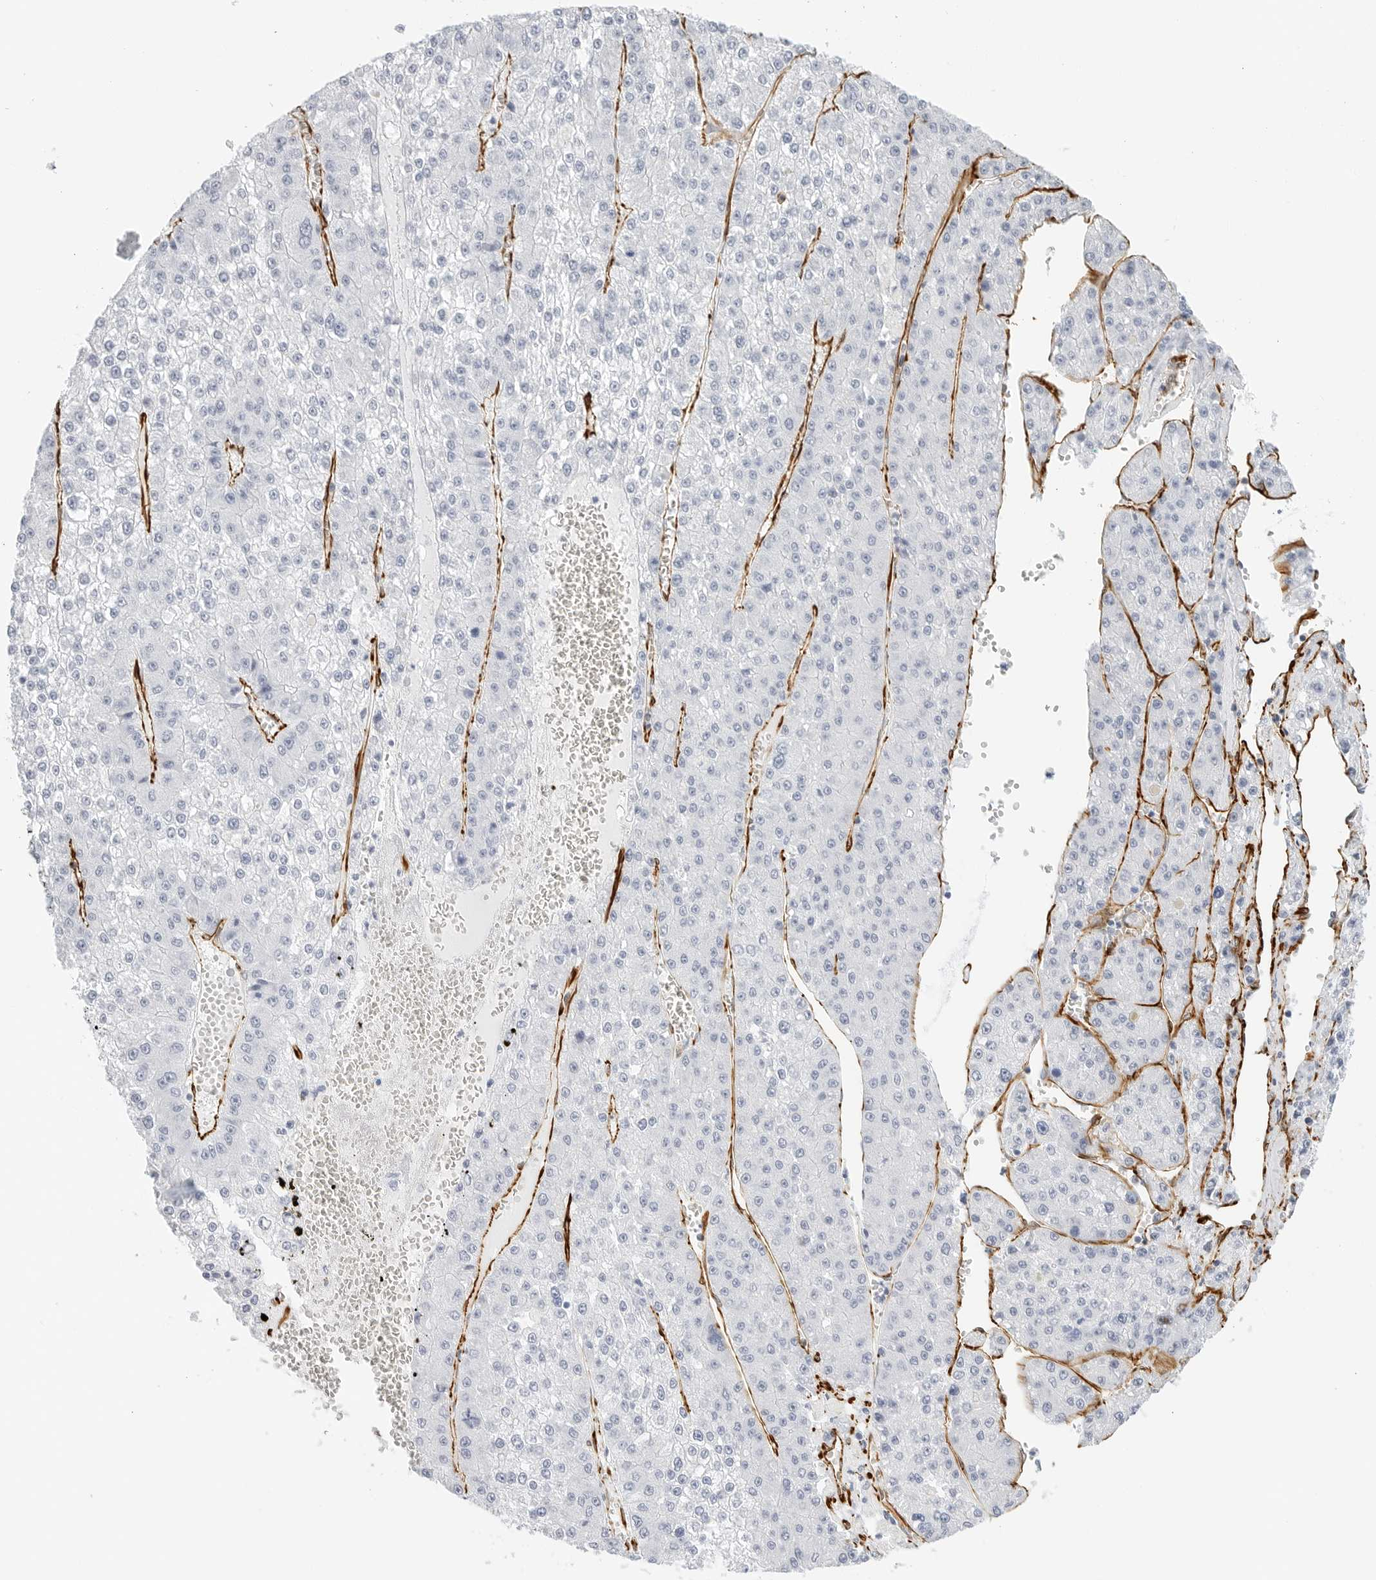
{"staining": {"intensity": "negative", "quantity": "none", "location": "none"}, "tissue": "liver cancer", "cell_type": "Tumor cells", "image_type": "cancer", "snomed": [{"axis": "morphology", "description": "Carcinoma, Hepatocellular, NOS"}, {"axis": "topography", "description": "Liver"}], "caption": "An image of liver hepatocellular carcinoma stained for a protein reveals no brown staining in tumor cells.", "gene": "NES", "patient": {"sex": "female", "age": 73}}